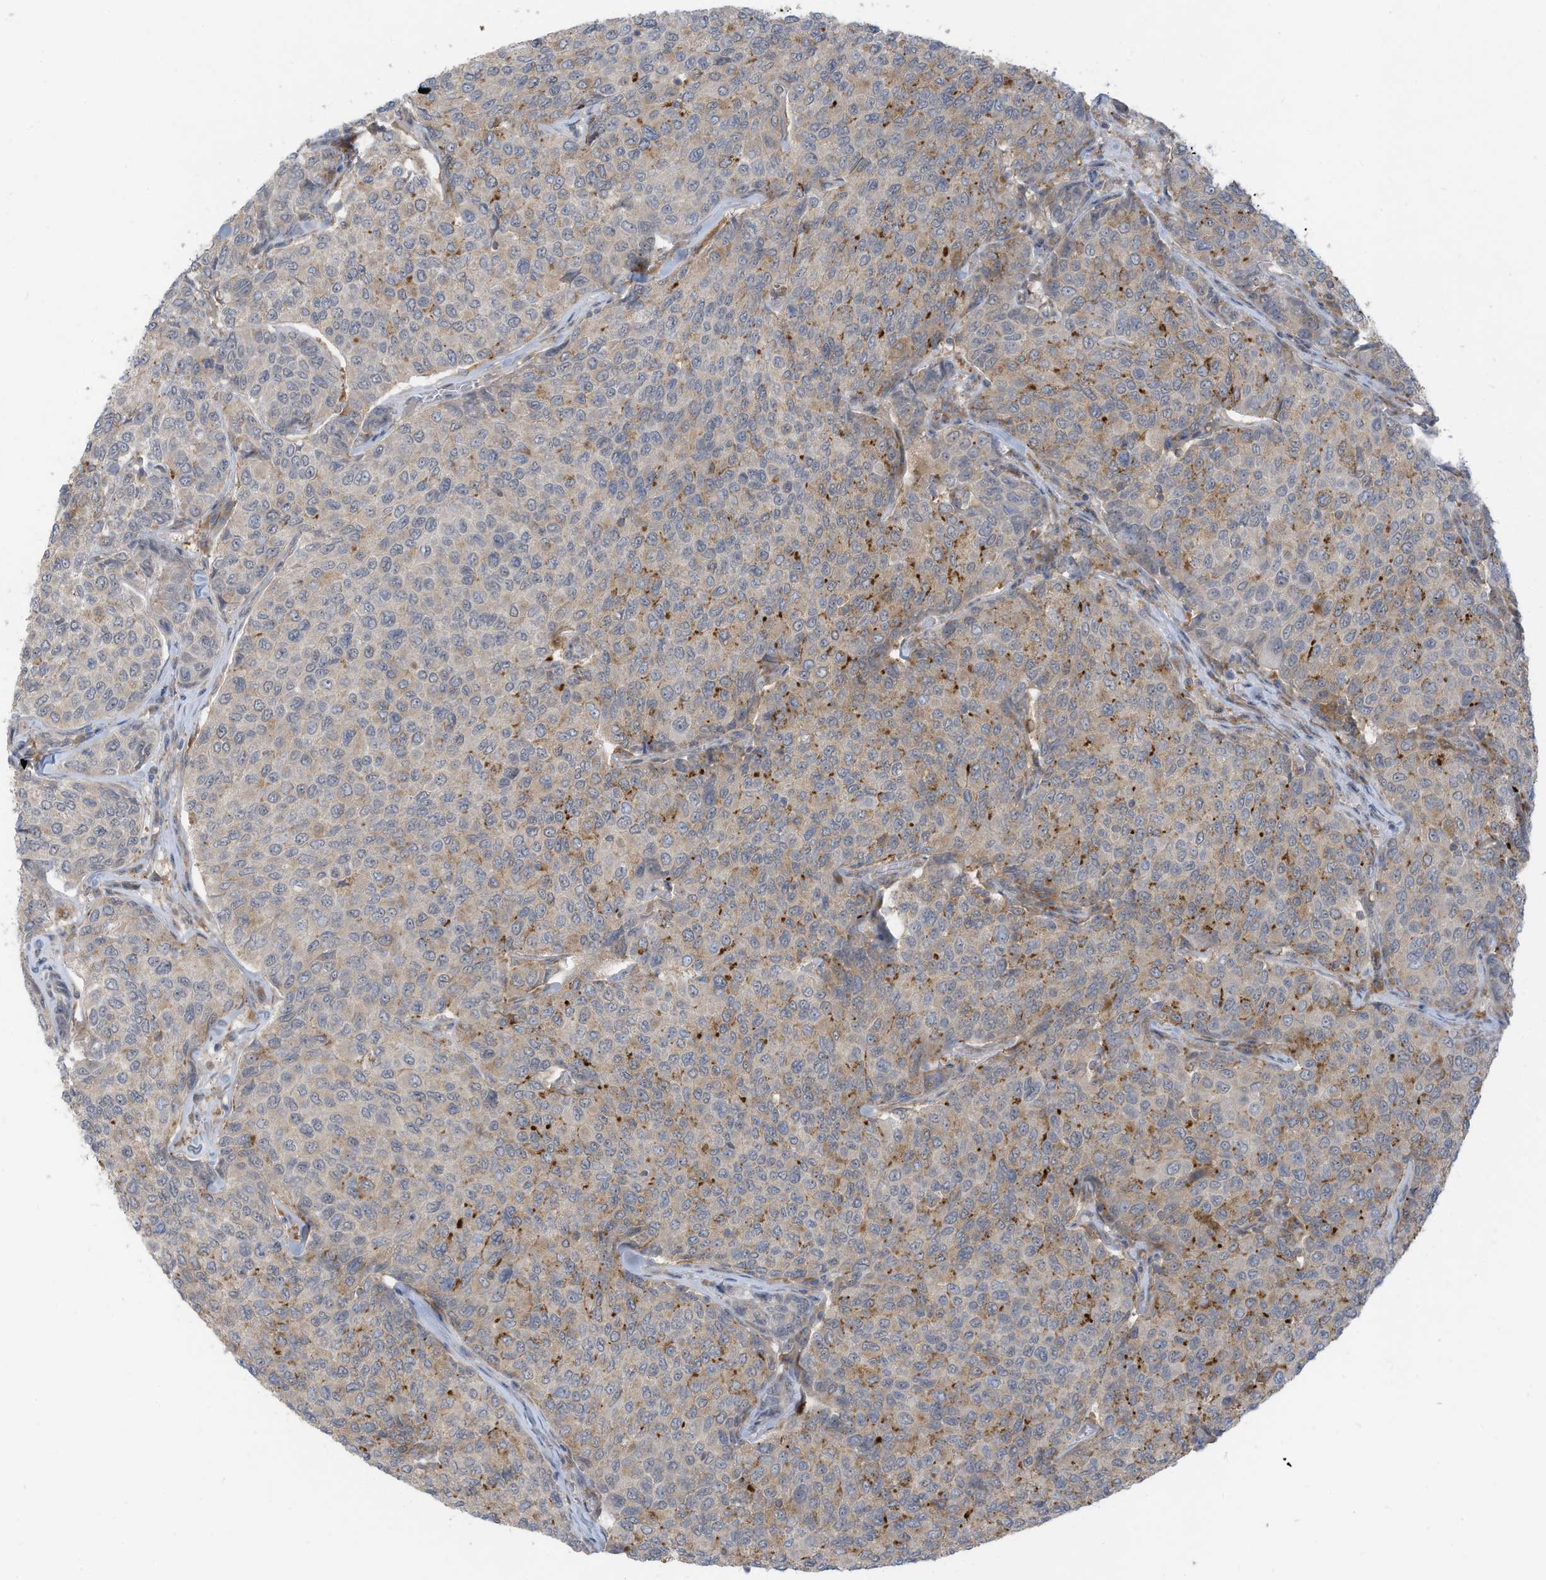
{"staining": {"intensity": "moderate", "quantity": "<25%", "location": "cytoplasmic/membranous"}, "tissue": "breast cancer", "cell_type": "Tumor cells", "image_type": "cancer", "snomed": [{"axis": "morphology", "description": "Duct carcinoma"}, {"axis": "topography", "description": "Breast"}], "caption": "Infiltrating ductal carcinoma (breast) stained with immunohistochemistry shows moderate cytoplasmic/membranous positivity in approximately <25% of tumor cells.", "gene": "DZIP3", "patient": {"sex": "female", "age": 55}}